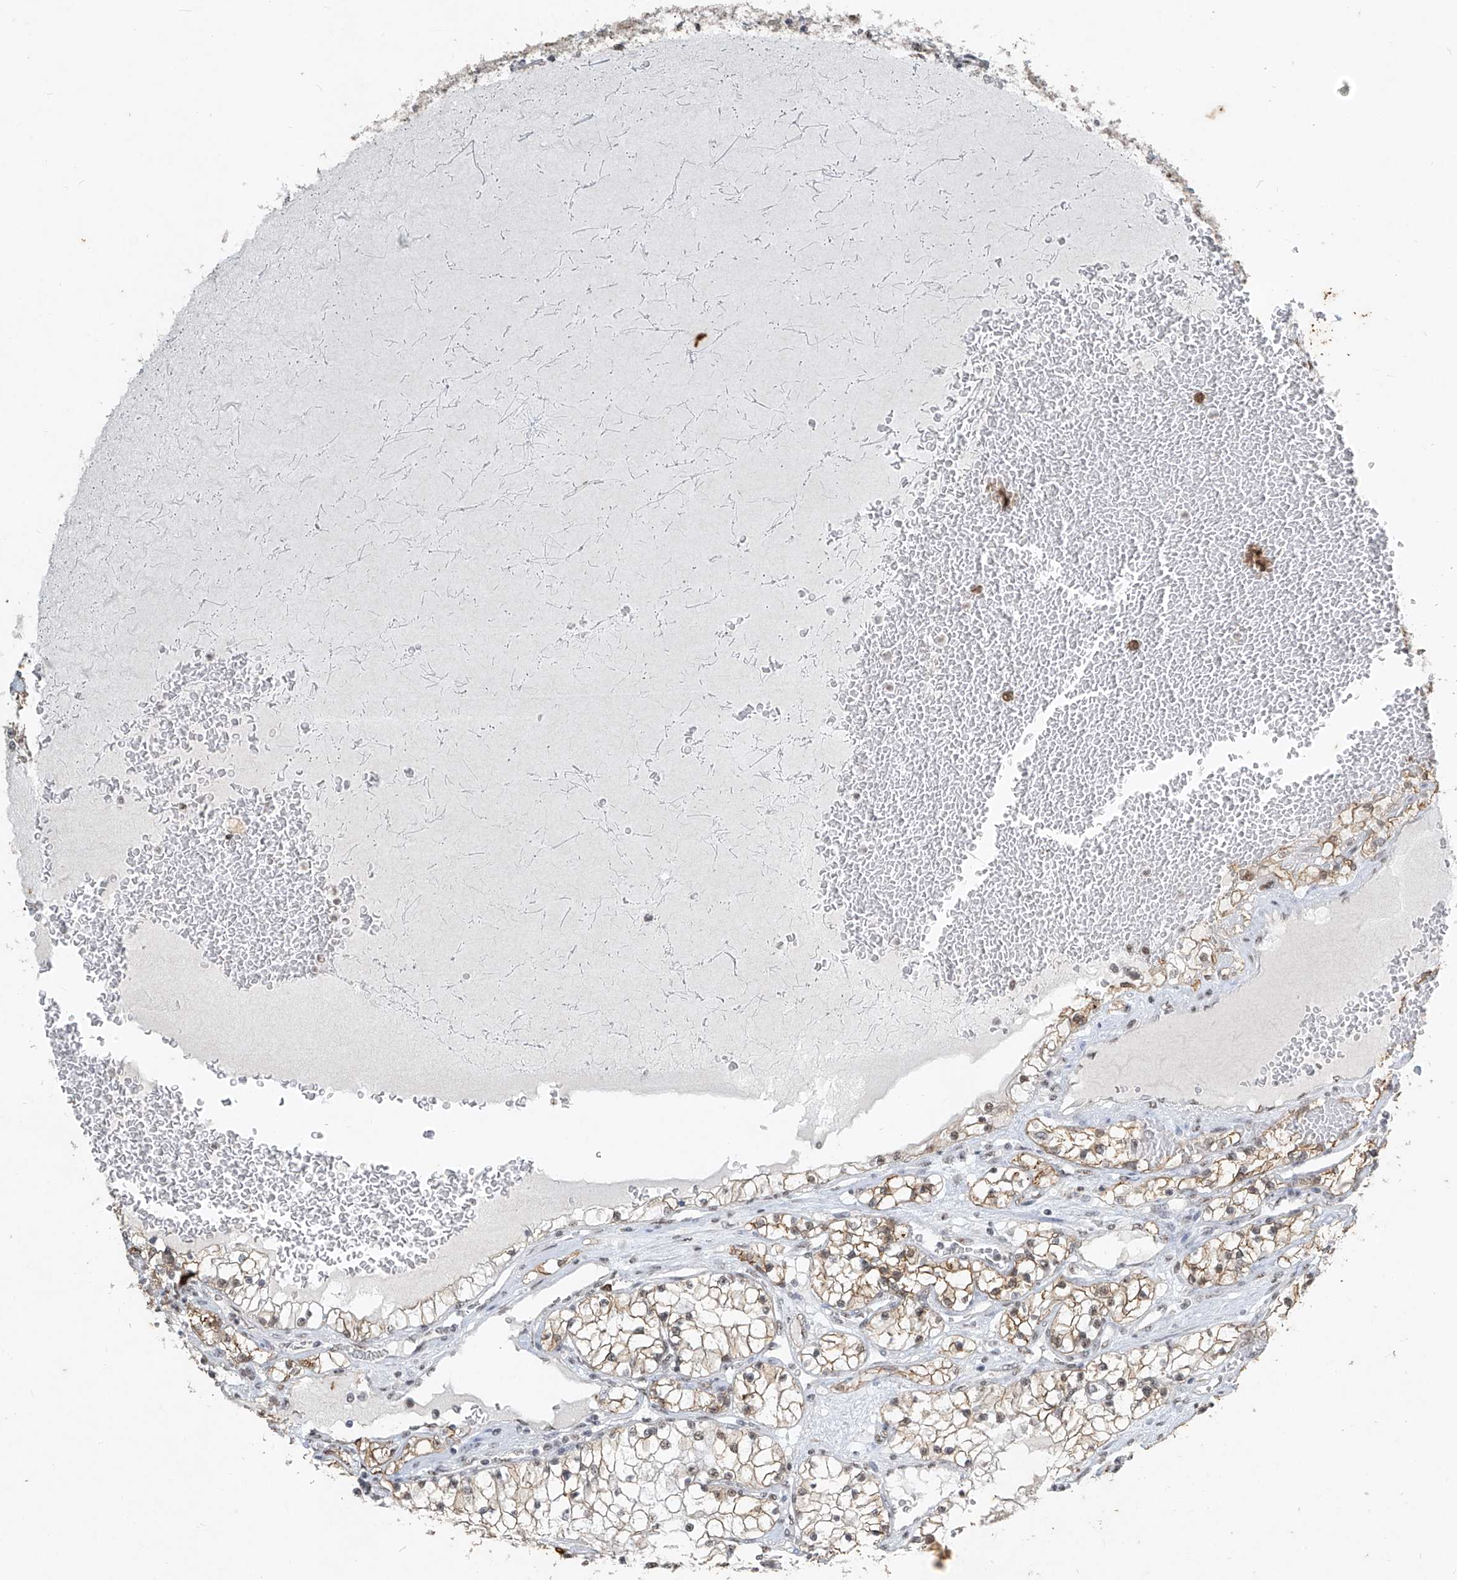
{"staining": {"intensity": "weak", "quantity": ">75%", "location": "cytoplasmic/membranous,nuclear"}, "tissue": "renal cancer", "cell_type": "Tumor cells", "image_type": "cancer", "snomed": [{"axis": "morphology", "description": "Adenocarcinoma, NOS"}, {"axis": "topography", "description": "Kidney"}], "caption": "A micrograph of adenocarcinoma (renal) stained for a protein reveals weak cytoplasmic/membranous and nuclear brown staining in tumor cells. Nuclei are stained in blue.", "gene": "TFEC", "patient": {"sex": "male", "age": 68}}